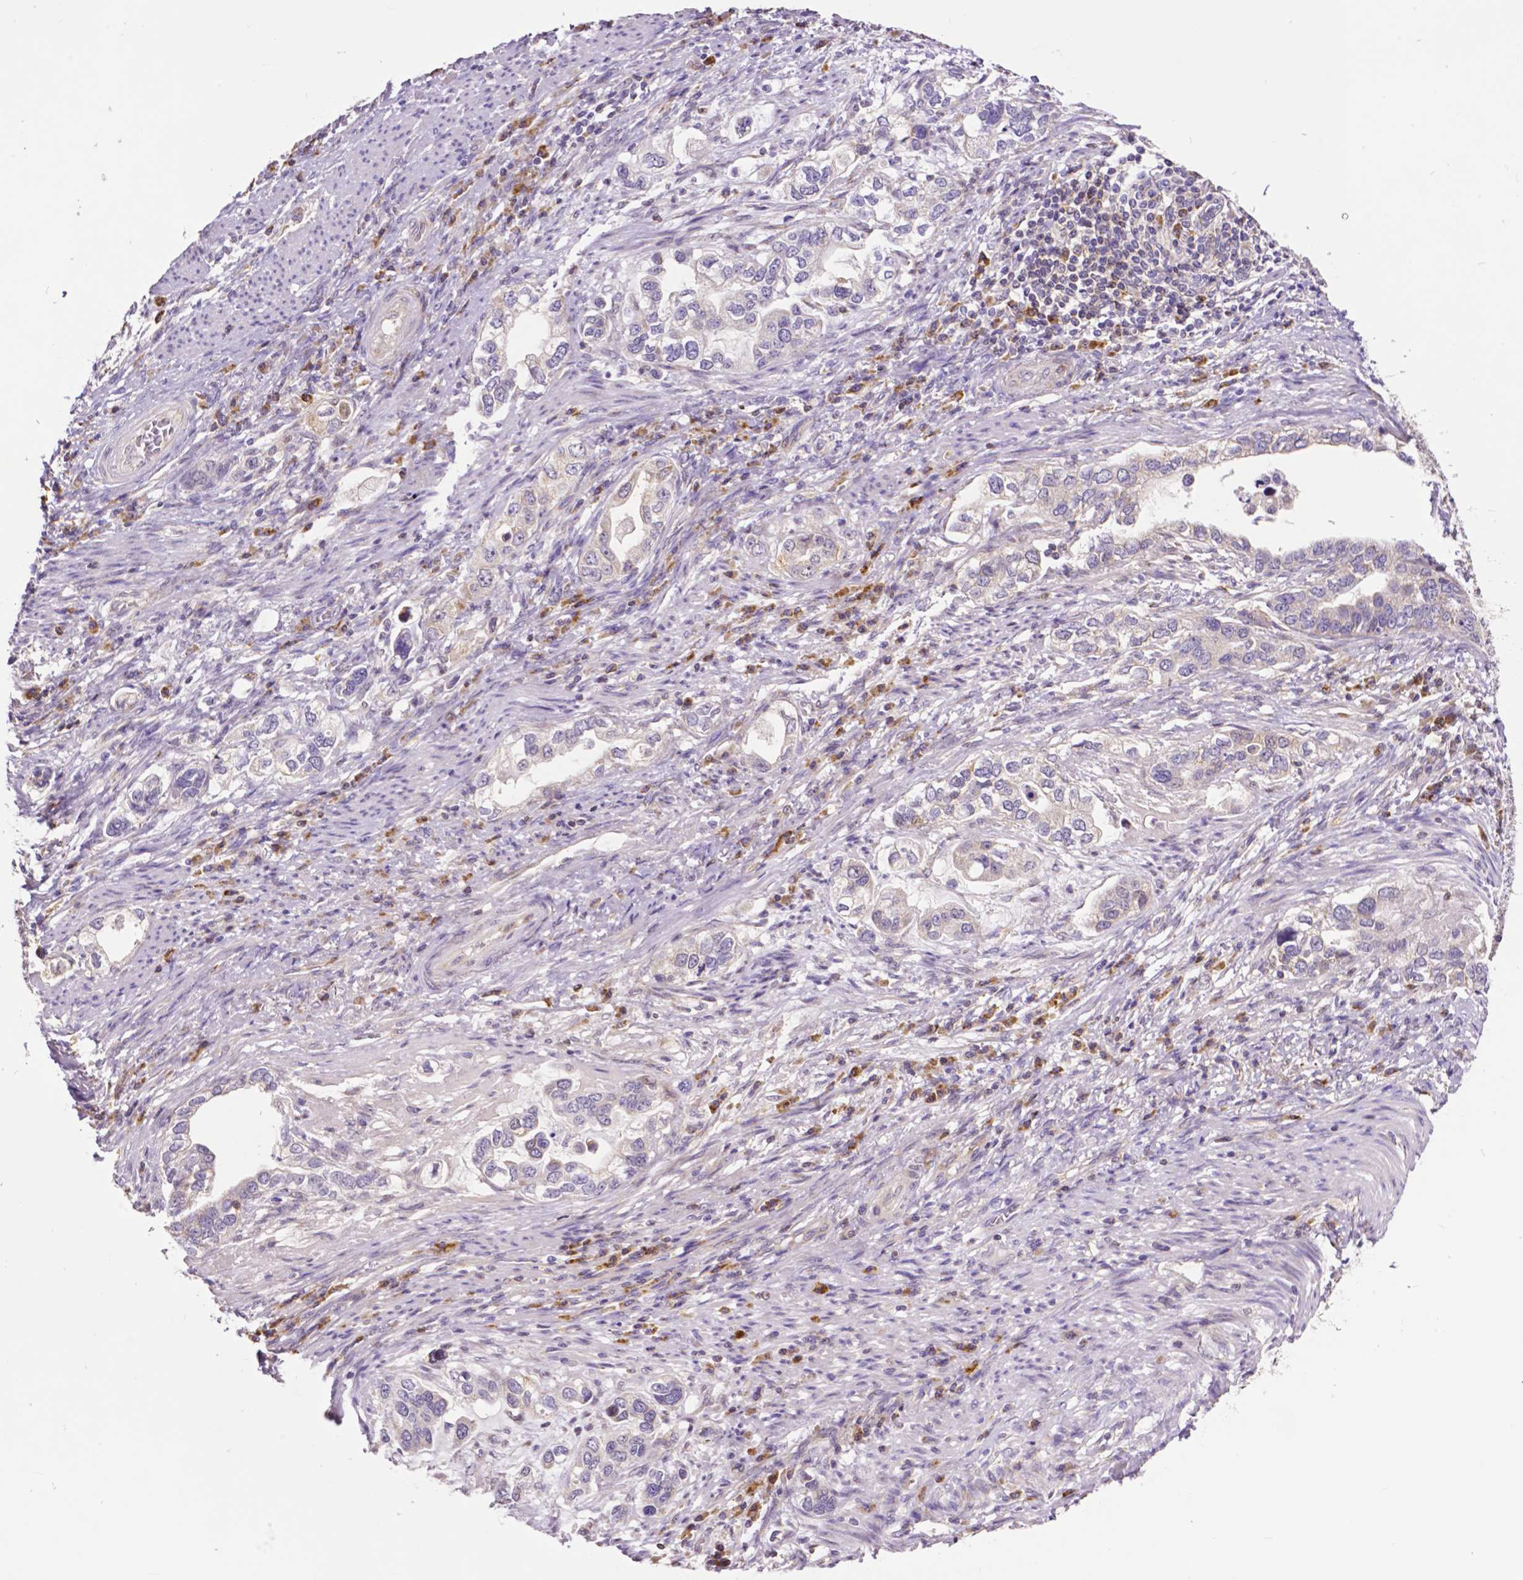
{"staining": {"intensity": "negative", "quantity": "none", "location": "none"}, "tissue": "stomach cancer", "cell_type": "Tumor cells", "image_type": "cancer", "snomed": [{"axis": "morphology", "description": "Adenocarcinoma, NOS"}, {"axis": "topography", "description": "Stomach, lower"}], "caption": "Photomicrograph shows no protein expression in tumor cells of stomach cancer tissue.", "gene": "MCL1", "patient": {"sex": "female", "age": 93}}